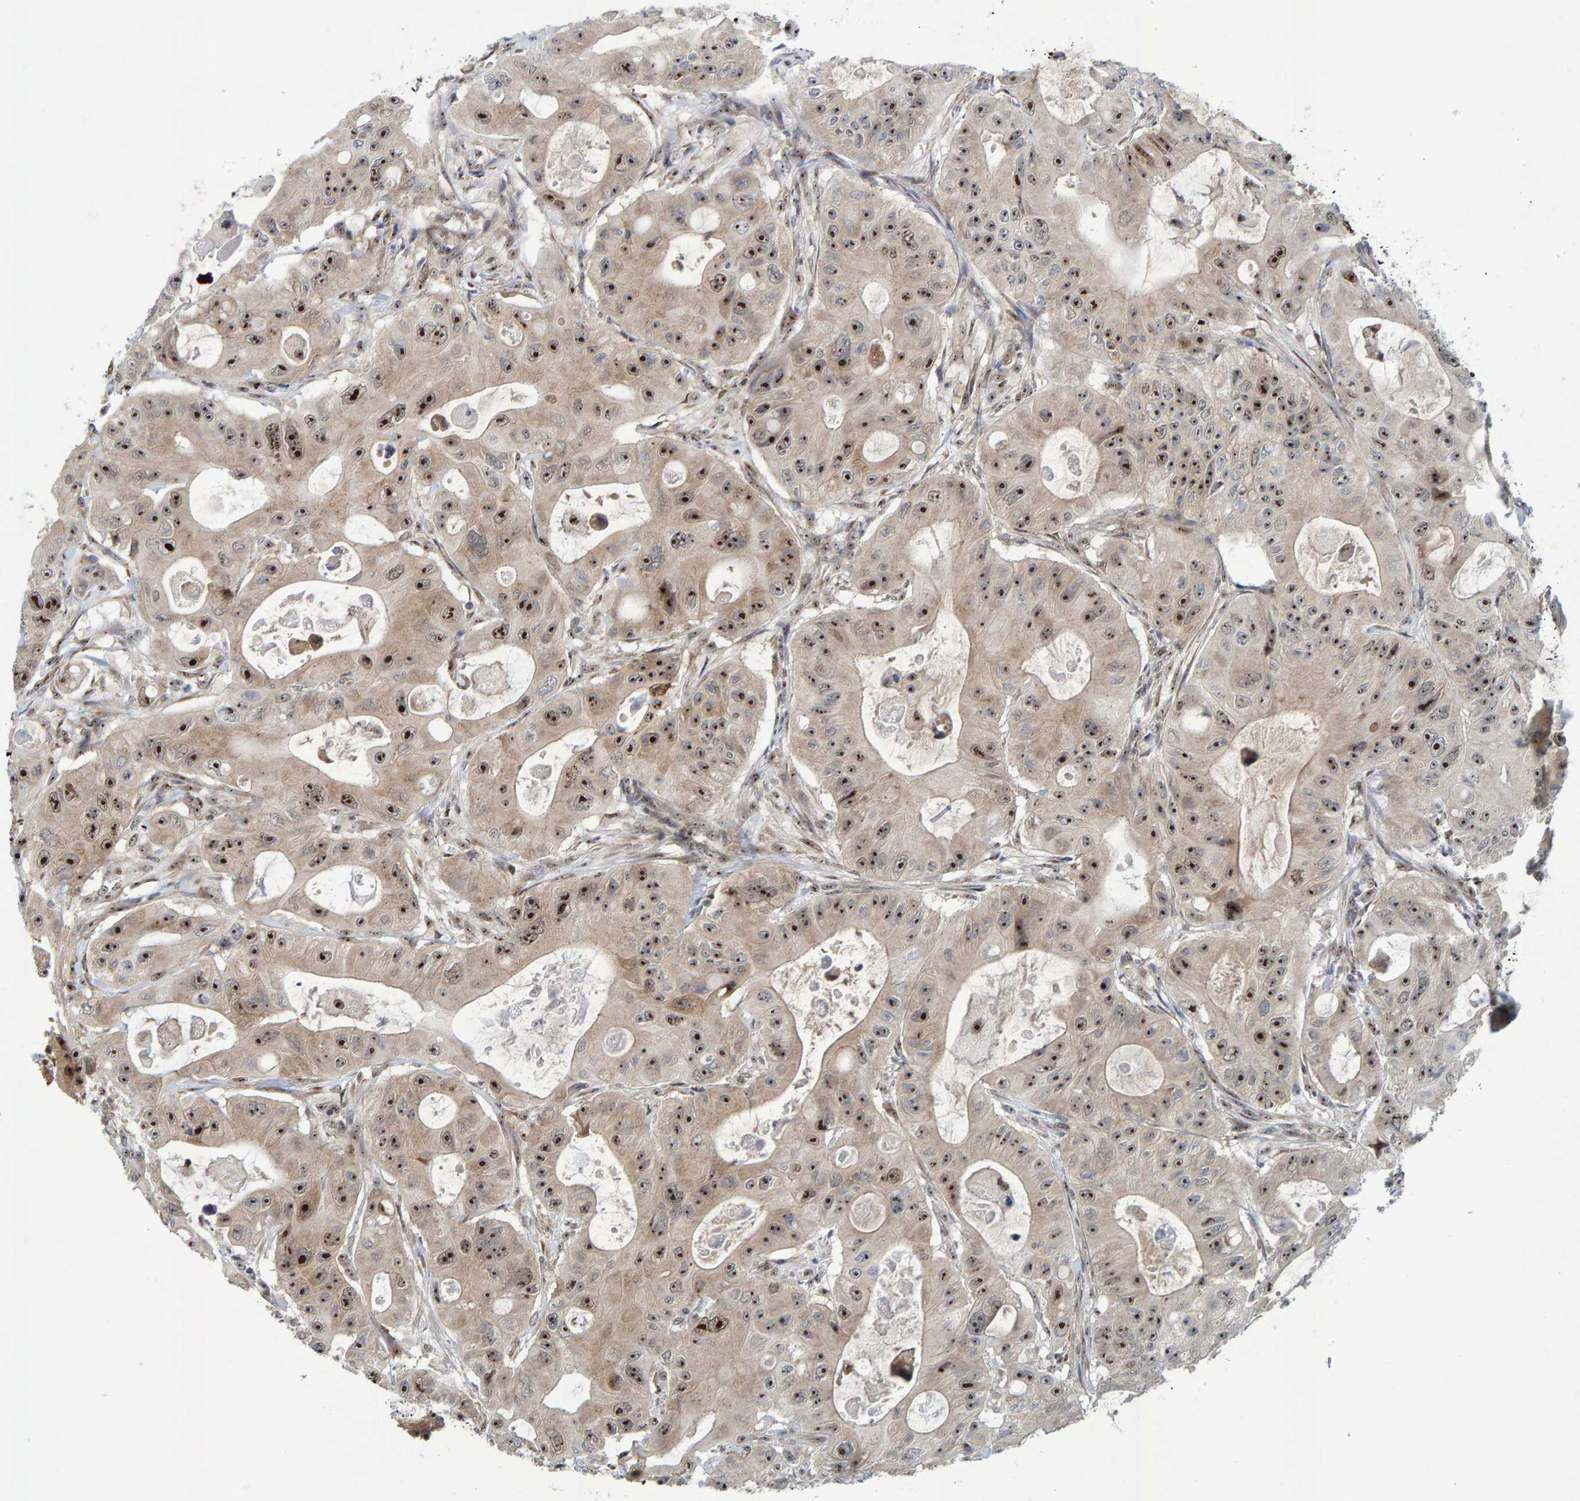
{"staining": {"intensity": "strong", "quantity": ">75%", "location": "nuclear"}, "tissue": "colorectal cancer", "cell_type": "Tumor cells", "image_type": "cancer", "snomed": [{"axis": "morphology", "description": "Adenocarcinoma, NOS"}, {"axis": "topography", "description": "Colon"}], "caption": "Immunohistochemistry micrograph of human colorectal cancer (adenocarcinoma) stained for a protein (brown), which demonstrates high levels of strong nuclear positivity in about >75% of tumor cells.", "gene": "POLR1E", "patient": {"sex": "female", "age": 46}}